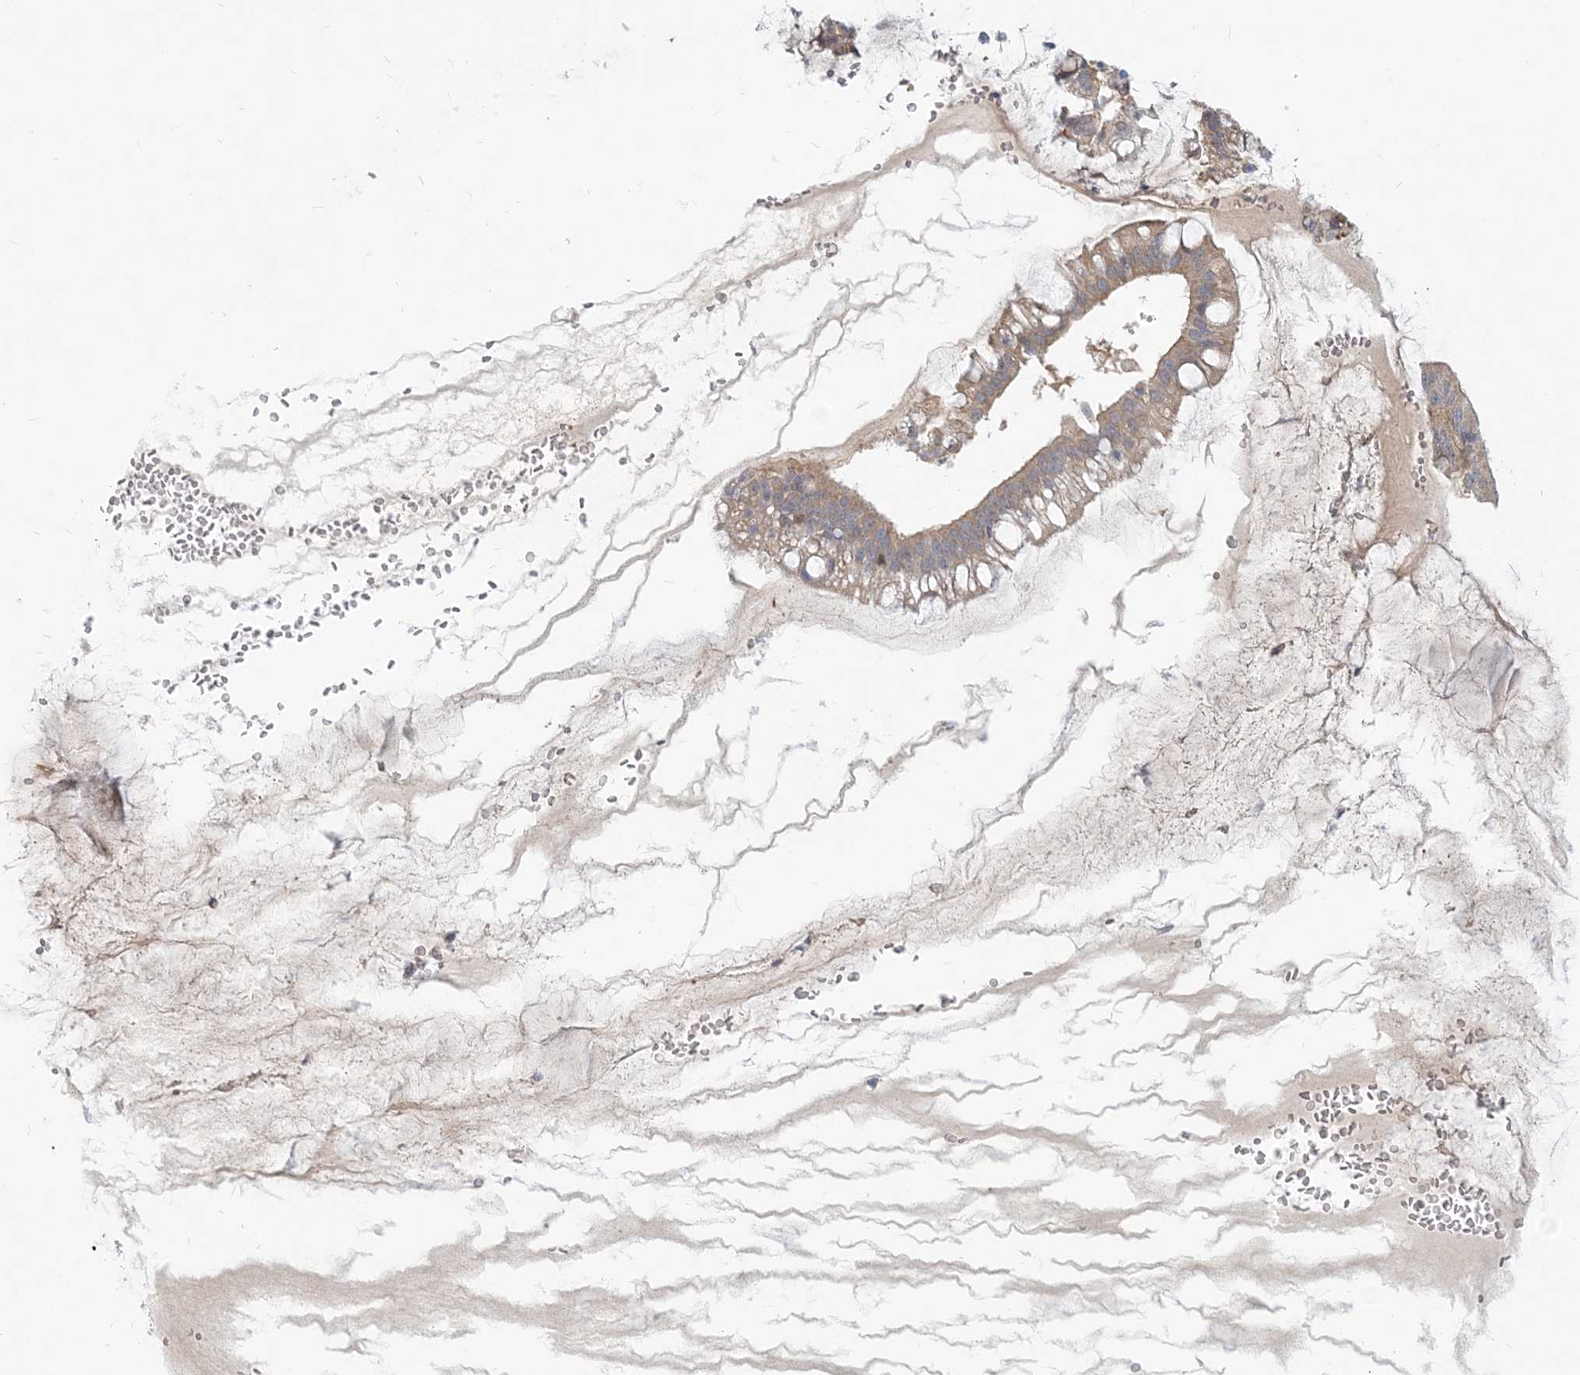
{"staining": {"intensity": "weak", "quantity": "<25%", "location": "cytoplasmic/membranous"}, "tissue": "ovarian cancer", "cell_type": "Tumor cells", "image_type": "cancer", "snomed": [{"axis": "morphology", "description": "Cystadenocarcinoma, mucinous, NOS"}, {"axis": "topography", "description": "Ovary"}], "caption": "The IHC micrograph has no significant positivity in tumor cells of mucinous cystadenocarcinoma (ovarian) tissue.", "gene": "GMPPA", "patient": {"sex": "female", "age": 73}}